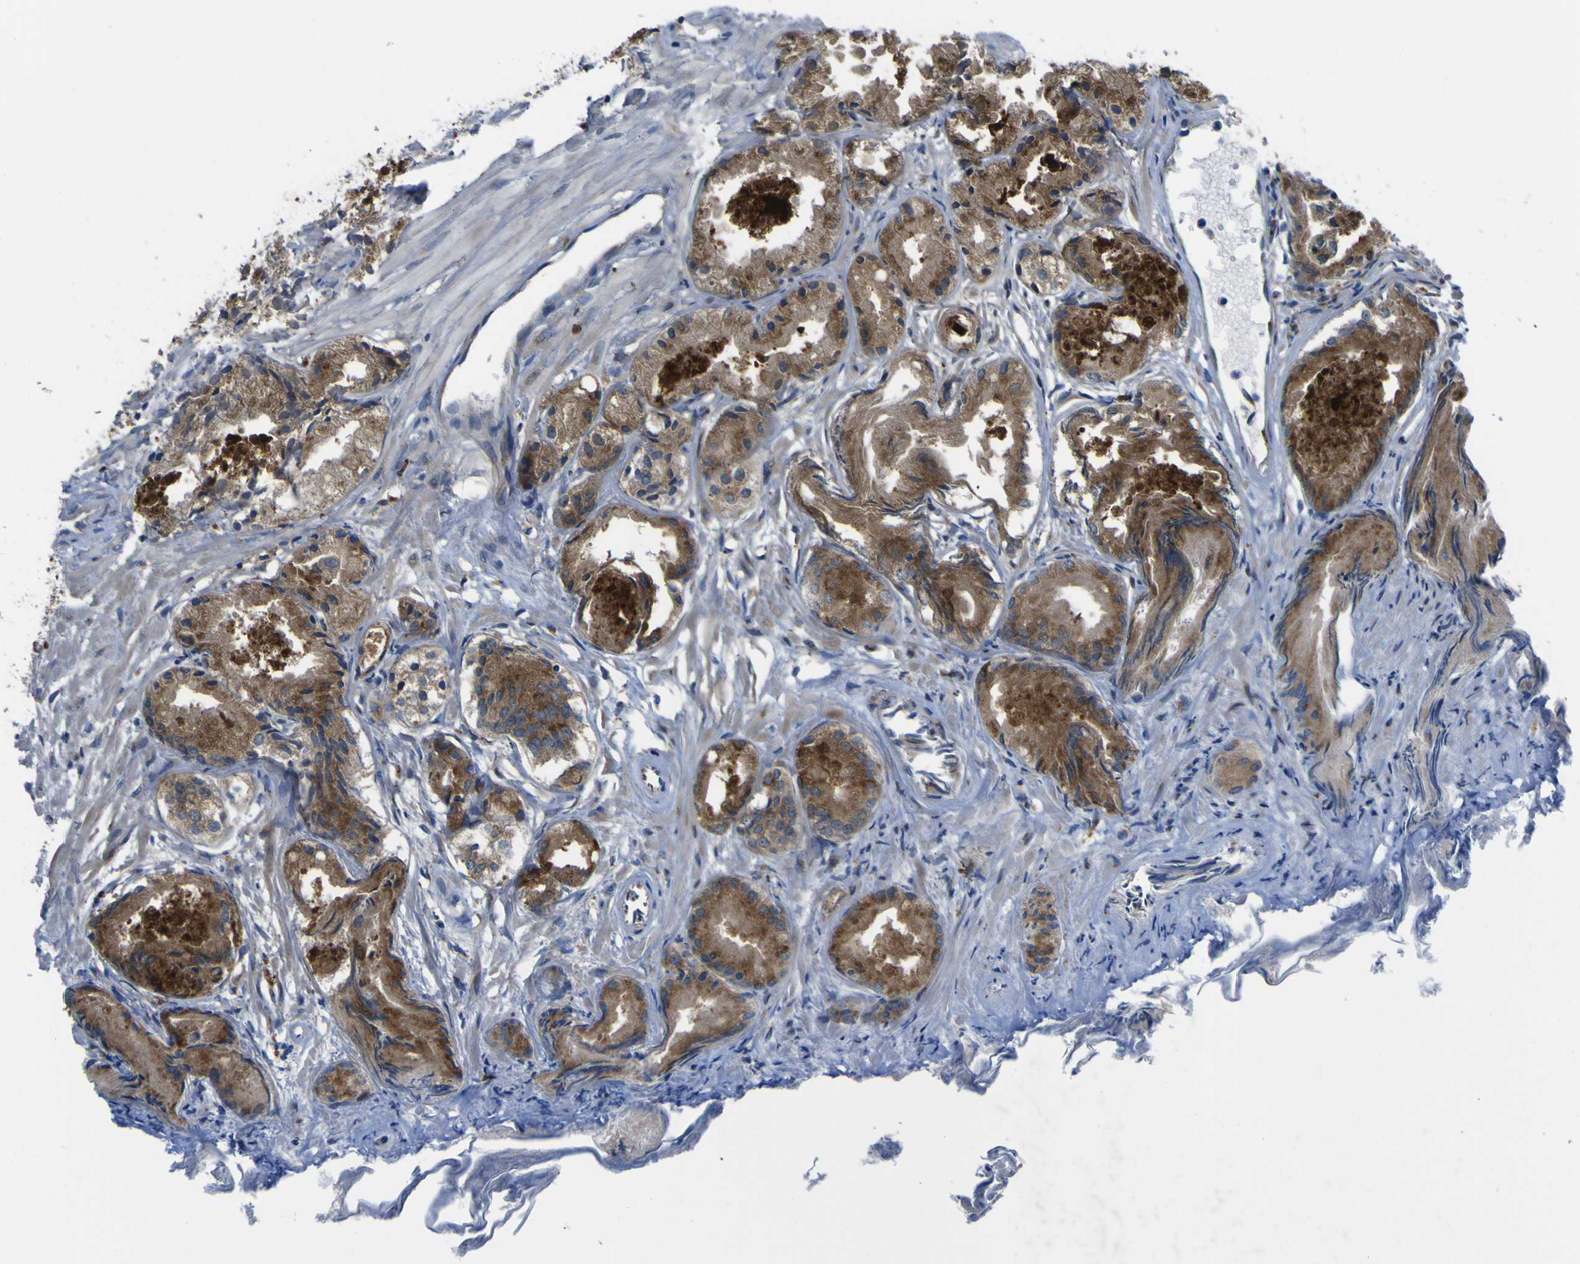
{"staining": {"intensity": "strong", "quantity": ">75%", "location": "cytoplasmic/membranous"}, "tissue": "prostate cancer", "cell_type": "Tumor cells", "image_type": "cancer", "snomed": [{"axis": "morphology", "description": "Adenocarcinoma, Low grade"}, {"axis": "topography", "description": "Prostate"}], "caption": "Immunohistochemistry histopathology image of neoplastic tissue: human prostate adenocarcinoma (low-grade) stained using IHC exhibits high levels of strong protein expression localized specifically in the cytoplasmic/membranous of tumor cells, appearing as a cytoplasmic/membranous brown color.", "gene": "CST3", "patient": {"sex": "male", "age": 72}}